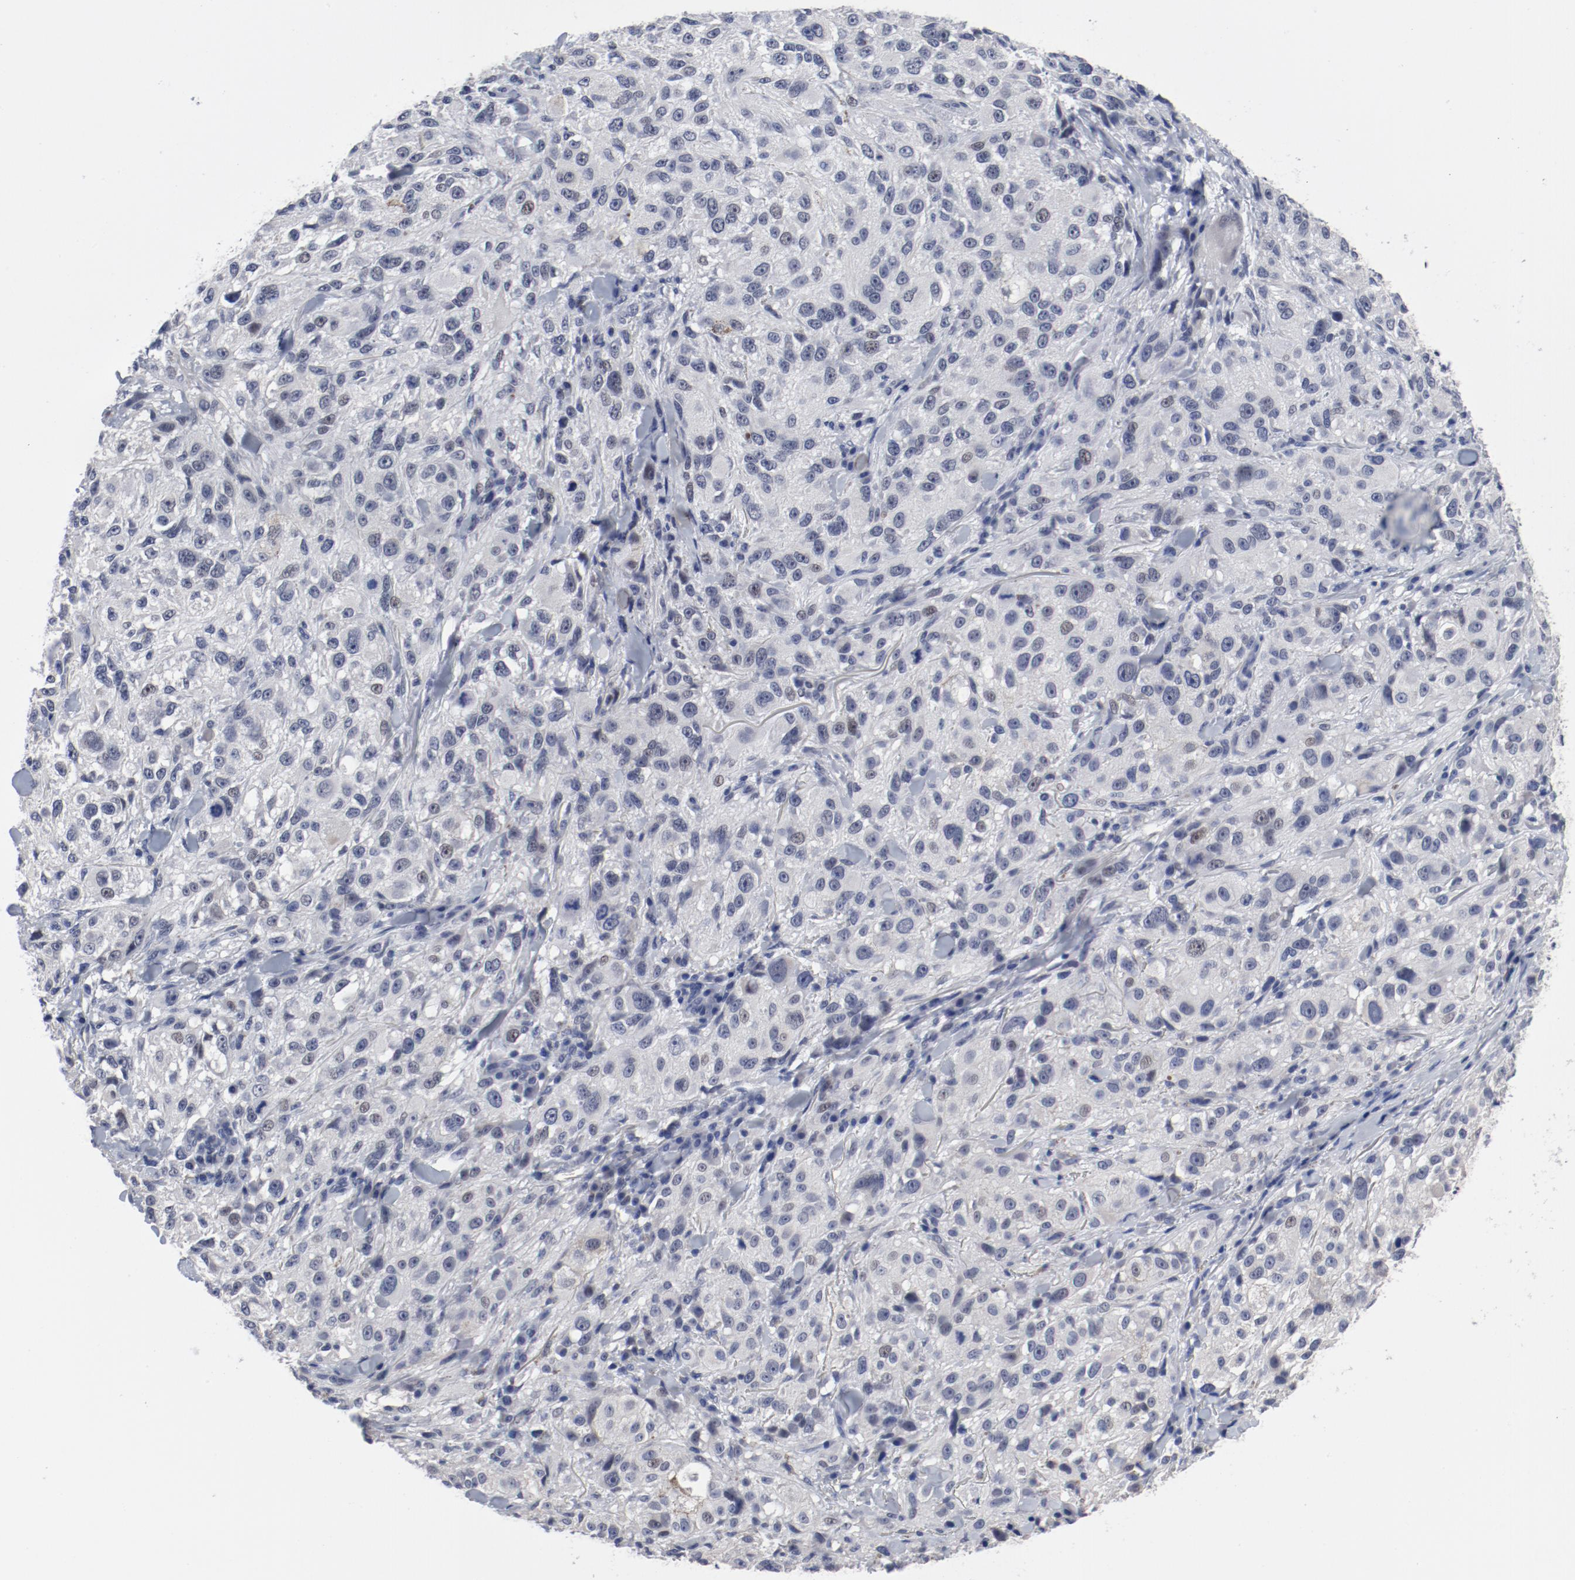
{"staining": {"intensity": "negative", "quantity": "none", "location": "none"}, "tissue": "melanoma", "cell_type": "Tumor cells", "image_type": "cancer", "snomed": [{"axis": "morphology", "description": "Necrosis, NOS"}, {"axis": "morphology", "description": "Malignant melanoma, NOS"}, {"axis": "topography", "description": "Skin"}], "caption": "The micrograph exhibits no staining of tumor cells in malignant melanoma. (IHC, brightfield microscopy, high magnification).", "gene": "ANKLE2", "patient": {"sex": "female", "age": 87}}